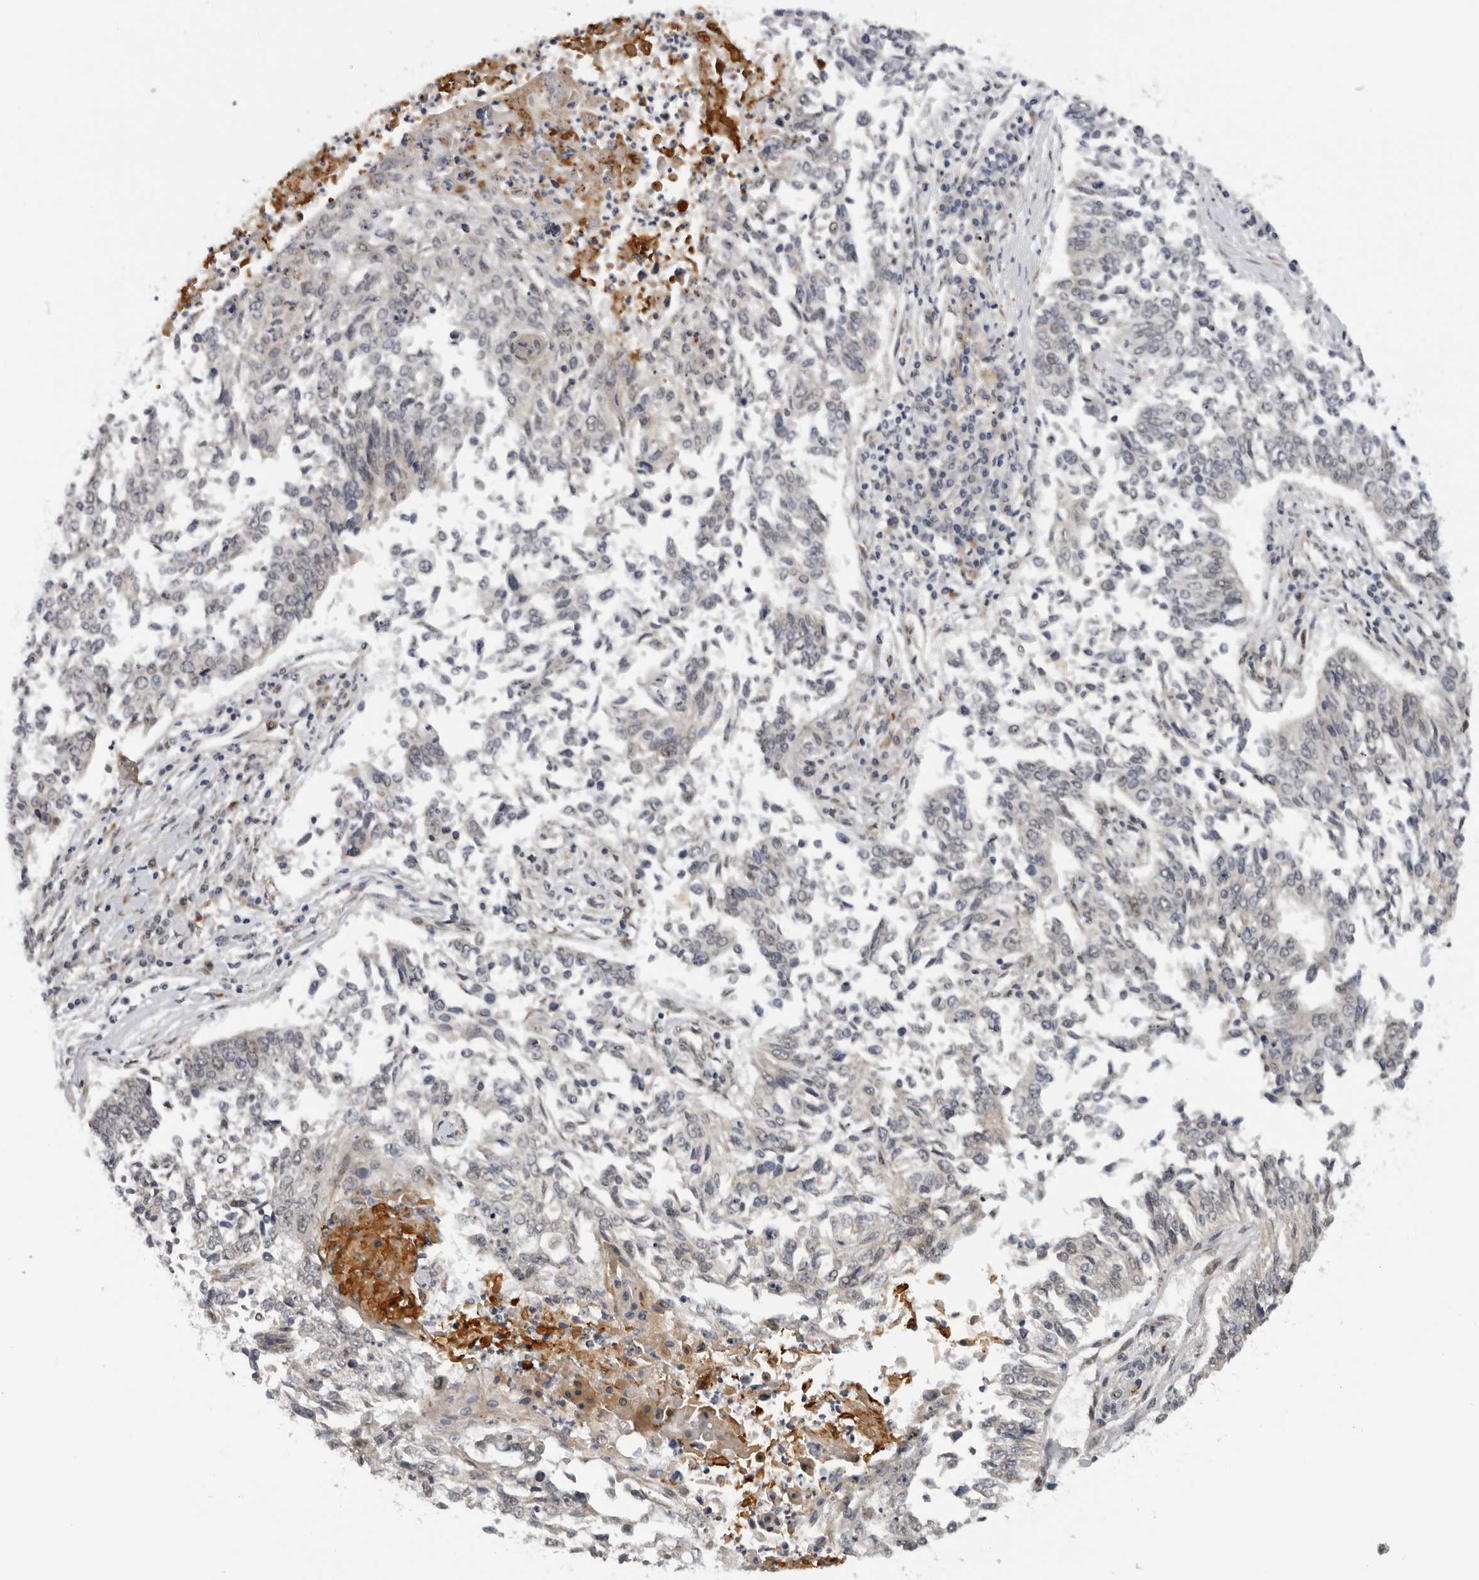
{"staining": {"intensity": "moderate", "quantity": "<25%", "location": "nuclear"}, "tissue": "lung cancer", "cell_type": "Tumor cells", "image_type": "cancer", "snomed": [{"axis": "morphology", "description": "Normal tissue, NOS"}, {"axis": "morphology", "description": "Squamous cell carcinoma, NOS"}, {"axis": "topography", "description": "Cartilage tissue"}, {"axis": "topography", "description": "Bronchus"}, {"axis": "topography", "description": "Lung"}, {"axis": "topography", "description": "Peripheral nerve tissue"}], "caption": "There is low levels of moderate nuclear positivity in tumor cells of squamous cell carcinoma (lung), as demonstrated by immunohistochemical staining (brown color).", "gene": "ALPK2", "patient": {"sex": "female", "age": 49}}